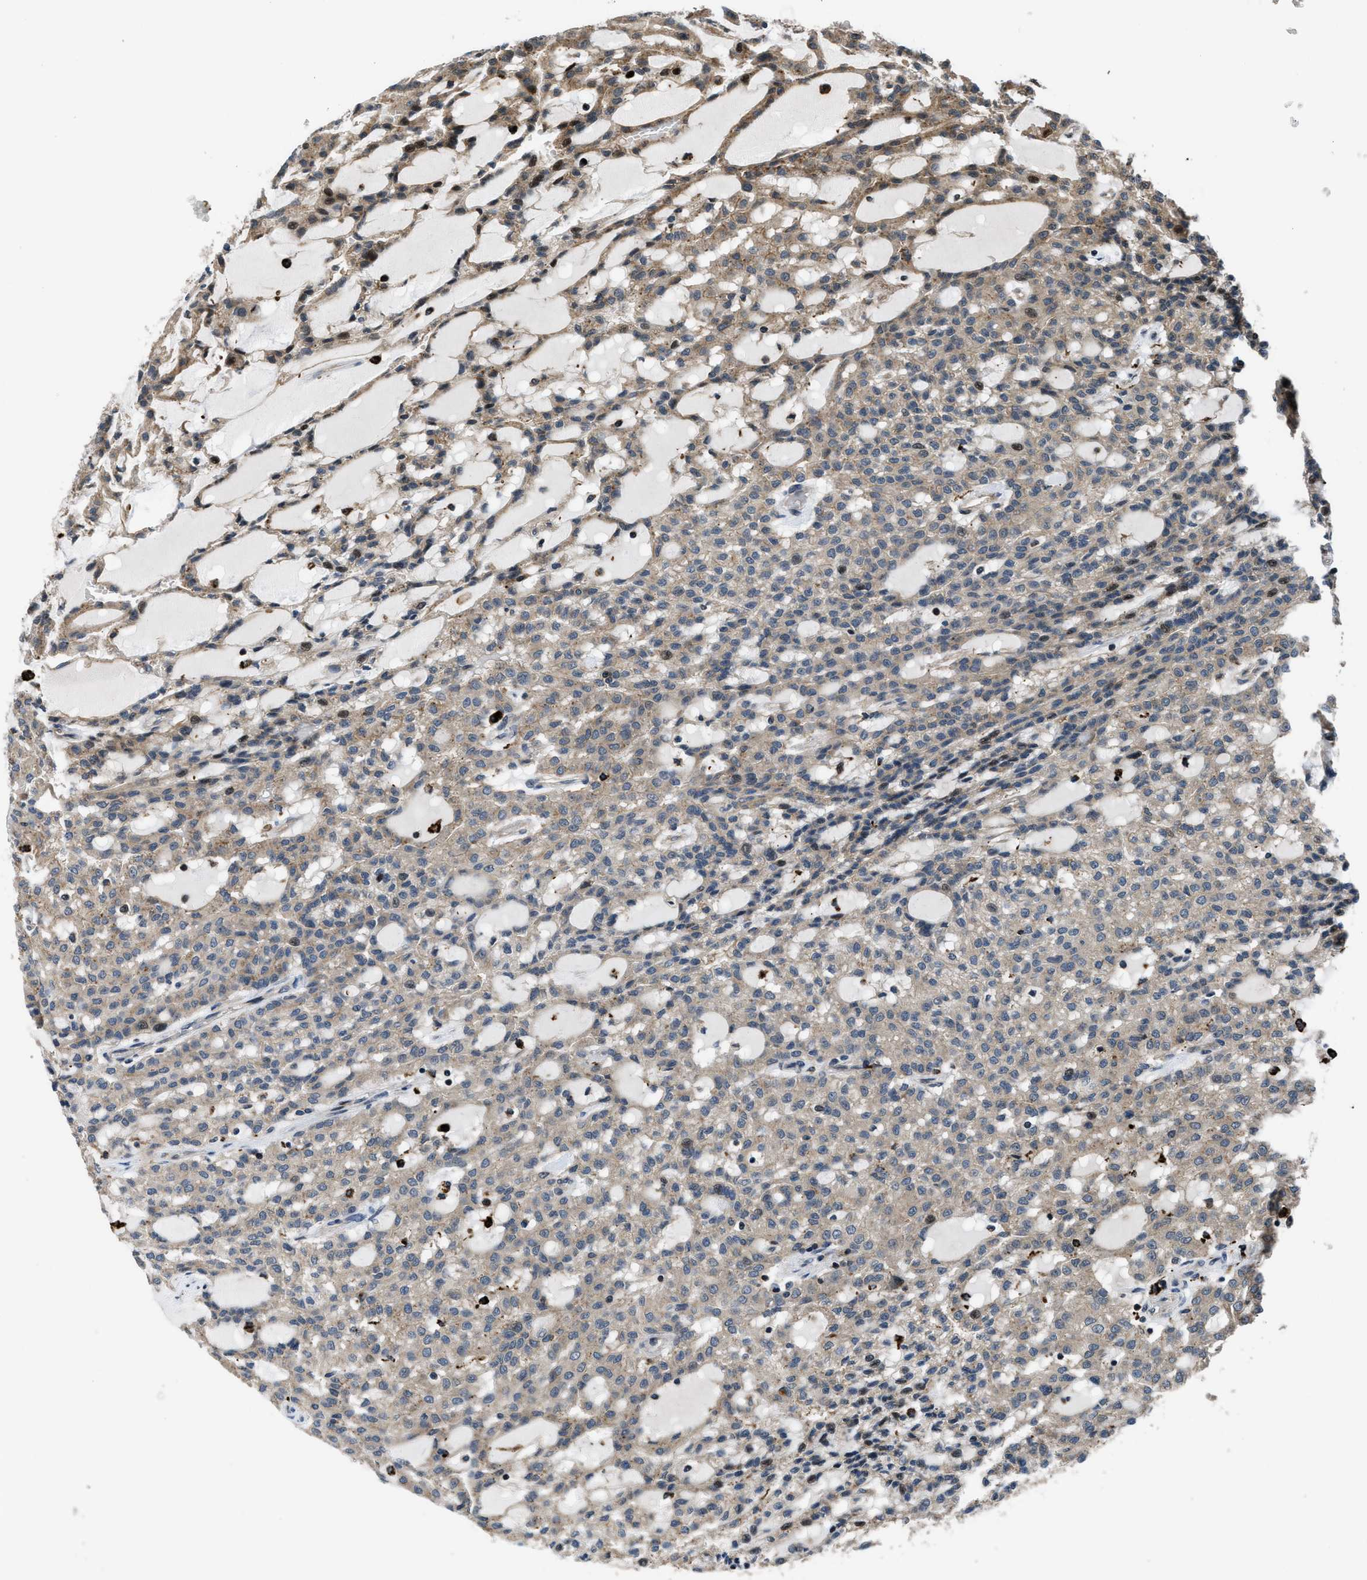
{"staining": {"intensity": "moderate", "quantity": ">75%", "location": "cytoplasmic/membranous"}, "tissue": "renal cancer", "cell_type": "Tumor cells", "image_type": "cancer", "snomed": [{"axis": "morphology", "description": "Adenocarcinoma, NOS"}, {"axis": "topography", "description": "Kidney"}], "caption": "Immunohistochemistry (DAB (3,3'-diaminobenzidine)) staining of adenocarcinoma (renal) demonstrates moderate cytoplasmic/membranous protein positivity in approximately >75% of tumor cells.", "gene": "CTBS", "patient": {"sex": "male", "age": 63}}